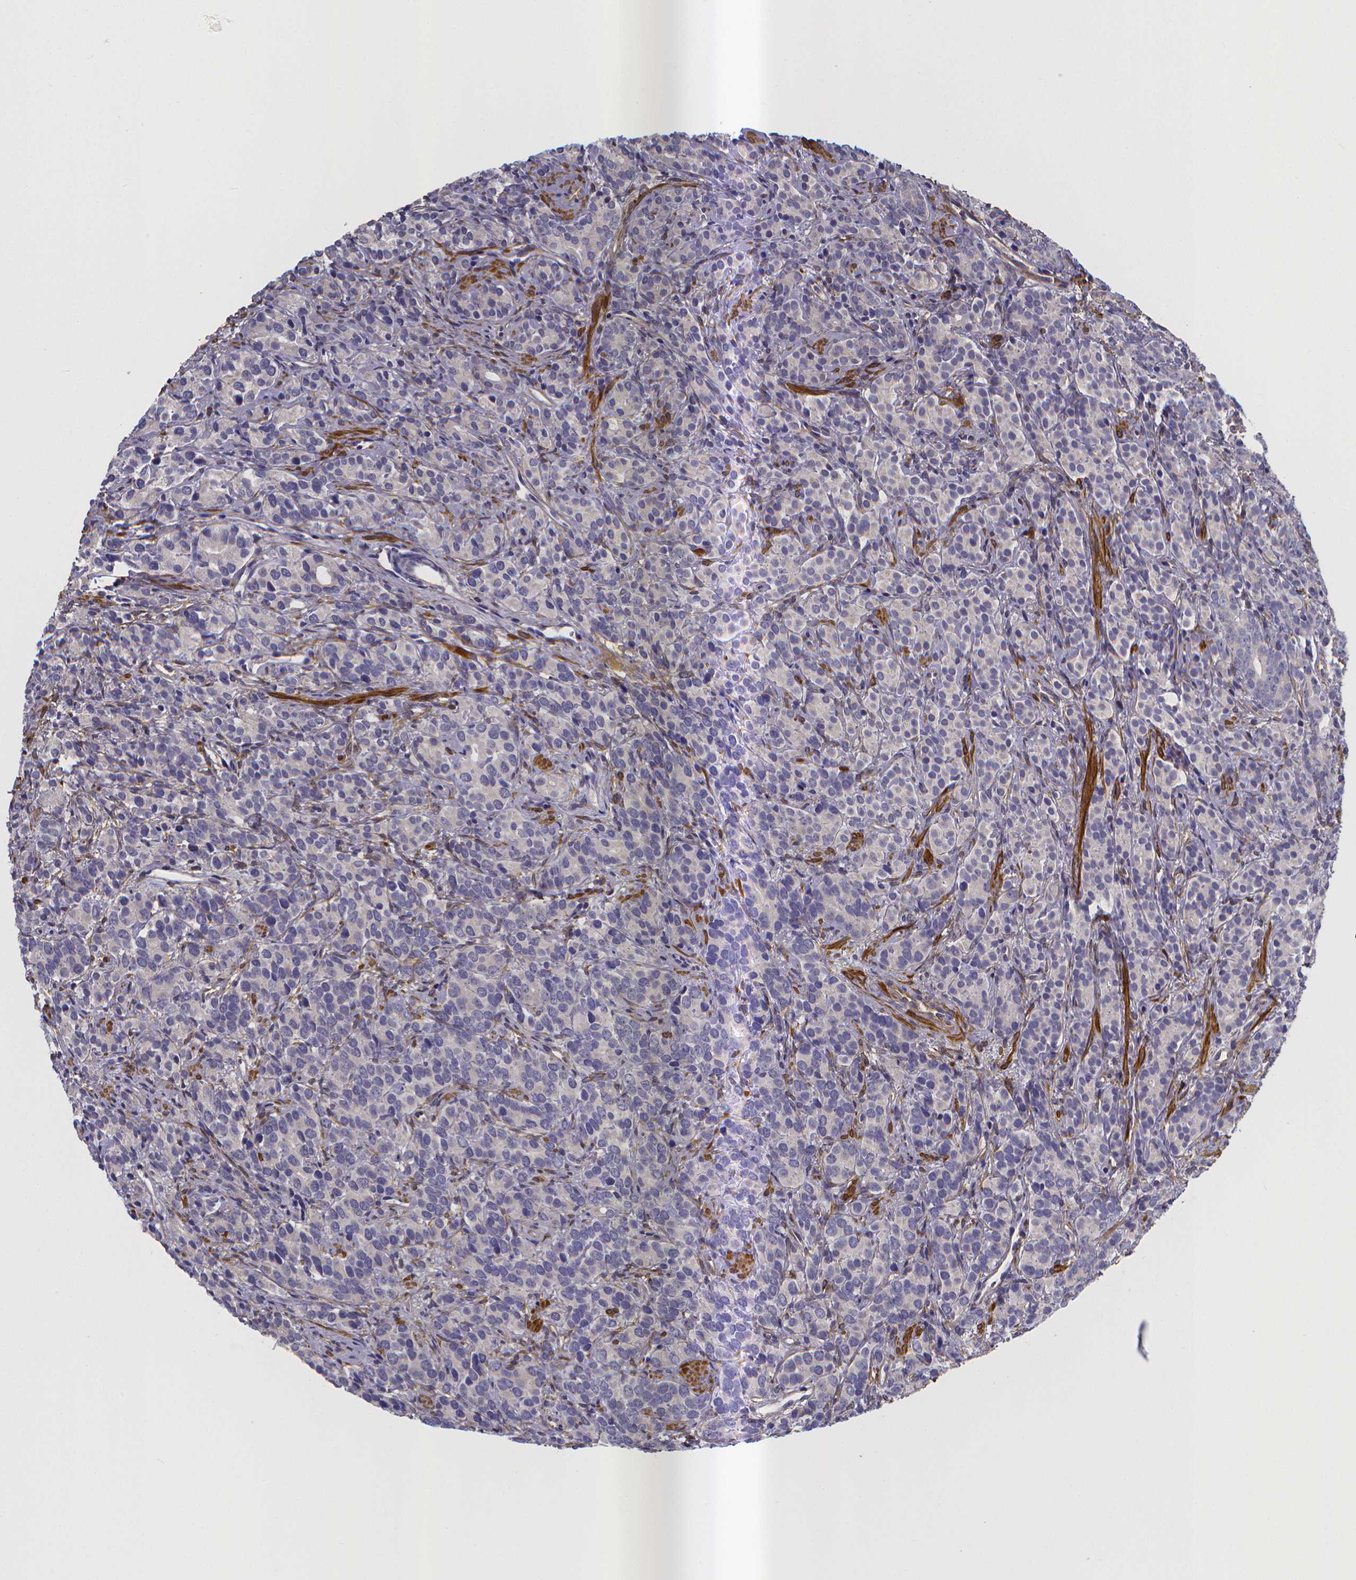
{"staining": {"intensity": "negative", "quantity": "none", "location": "none"}, "tissue": "prostate cancer", "cell_type": "Tumor cells", "image_type": "cancer", "snomed": [{"axis": "morphology", "description": "Adenocarcinoma, High grade"}, {"axis": "topography", "description": "Prostate"}], "caption": "A histopathology image of human adenocarcinoma (high-grade) (prostate) is negative for staining in tumor cells.", "gene": "RERG", "patient": {"sex": "male", "age": 84}}